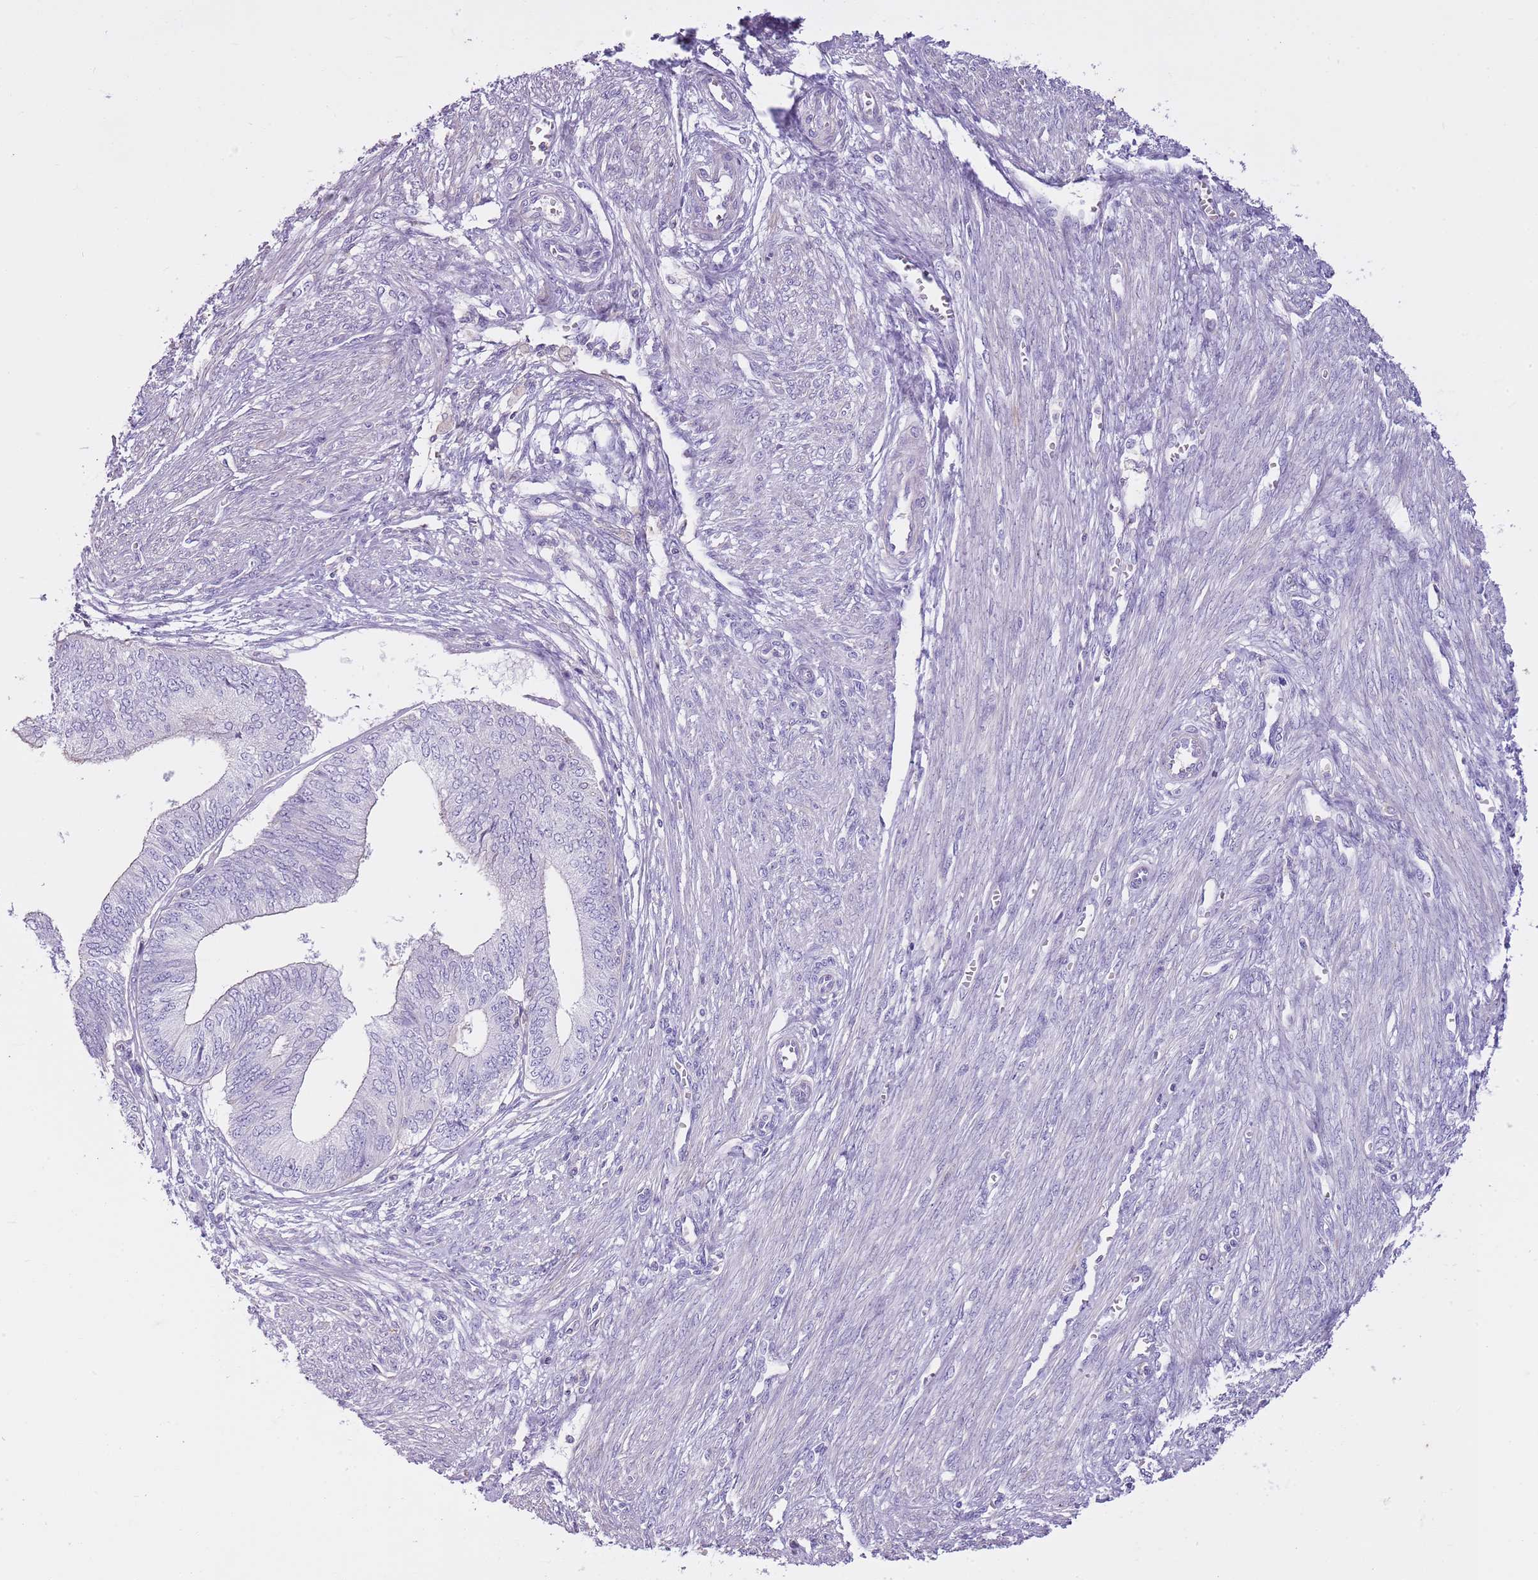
{"staining": {"intensity": "negative", "quantity": "none", "location": "none"}, "tissue": "endometrial cancer", "cell_type": "Tumor cells", "image_type": "cancer", "snomed": [{"axis": "morphology", "description": "Adenocarcinoma, NOS"}, {"axis": "topography", "description": "Endometrium"}], "caption": "A histopathology image of endometrial cancer (adenocarcinoma) stained for a protein demonstrates no brown staining in tumor cells. (Stains: DAB (3,3'-diaminobenzidine) immunohistochemistry (IHC) with hematoxylin counter stain, Microscopy: brightfield microscopy at high magnification).", "gene": "CNPPD1", "patient": {"sex": "female", "age": 68}}